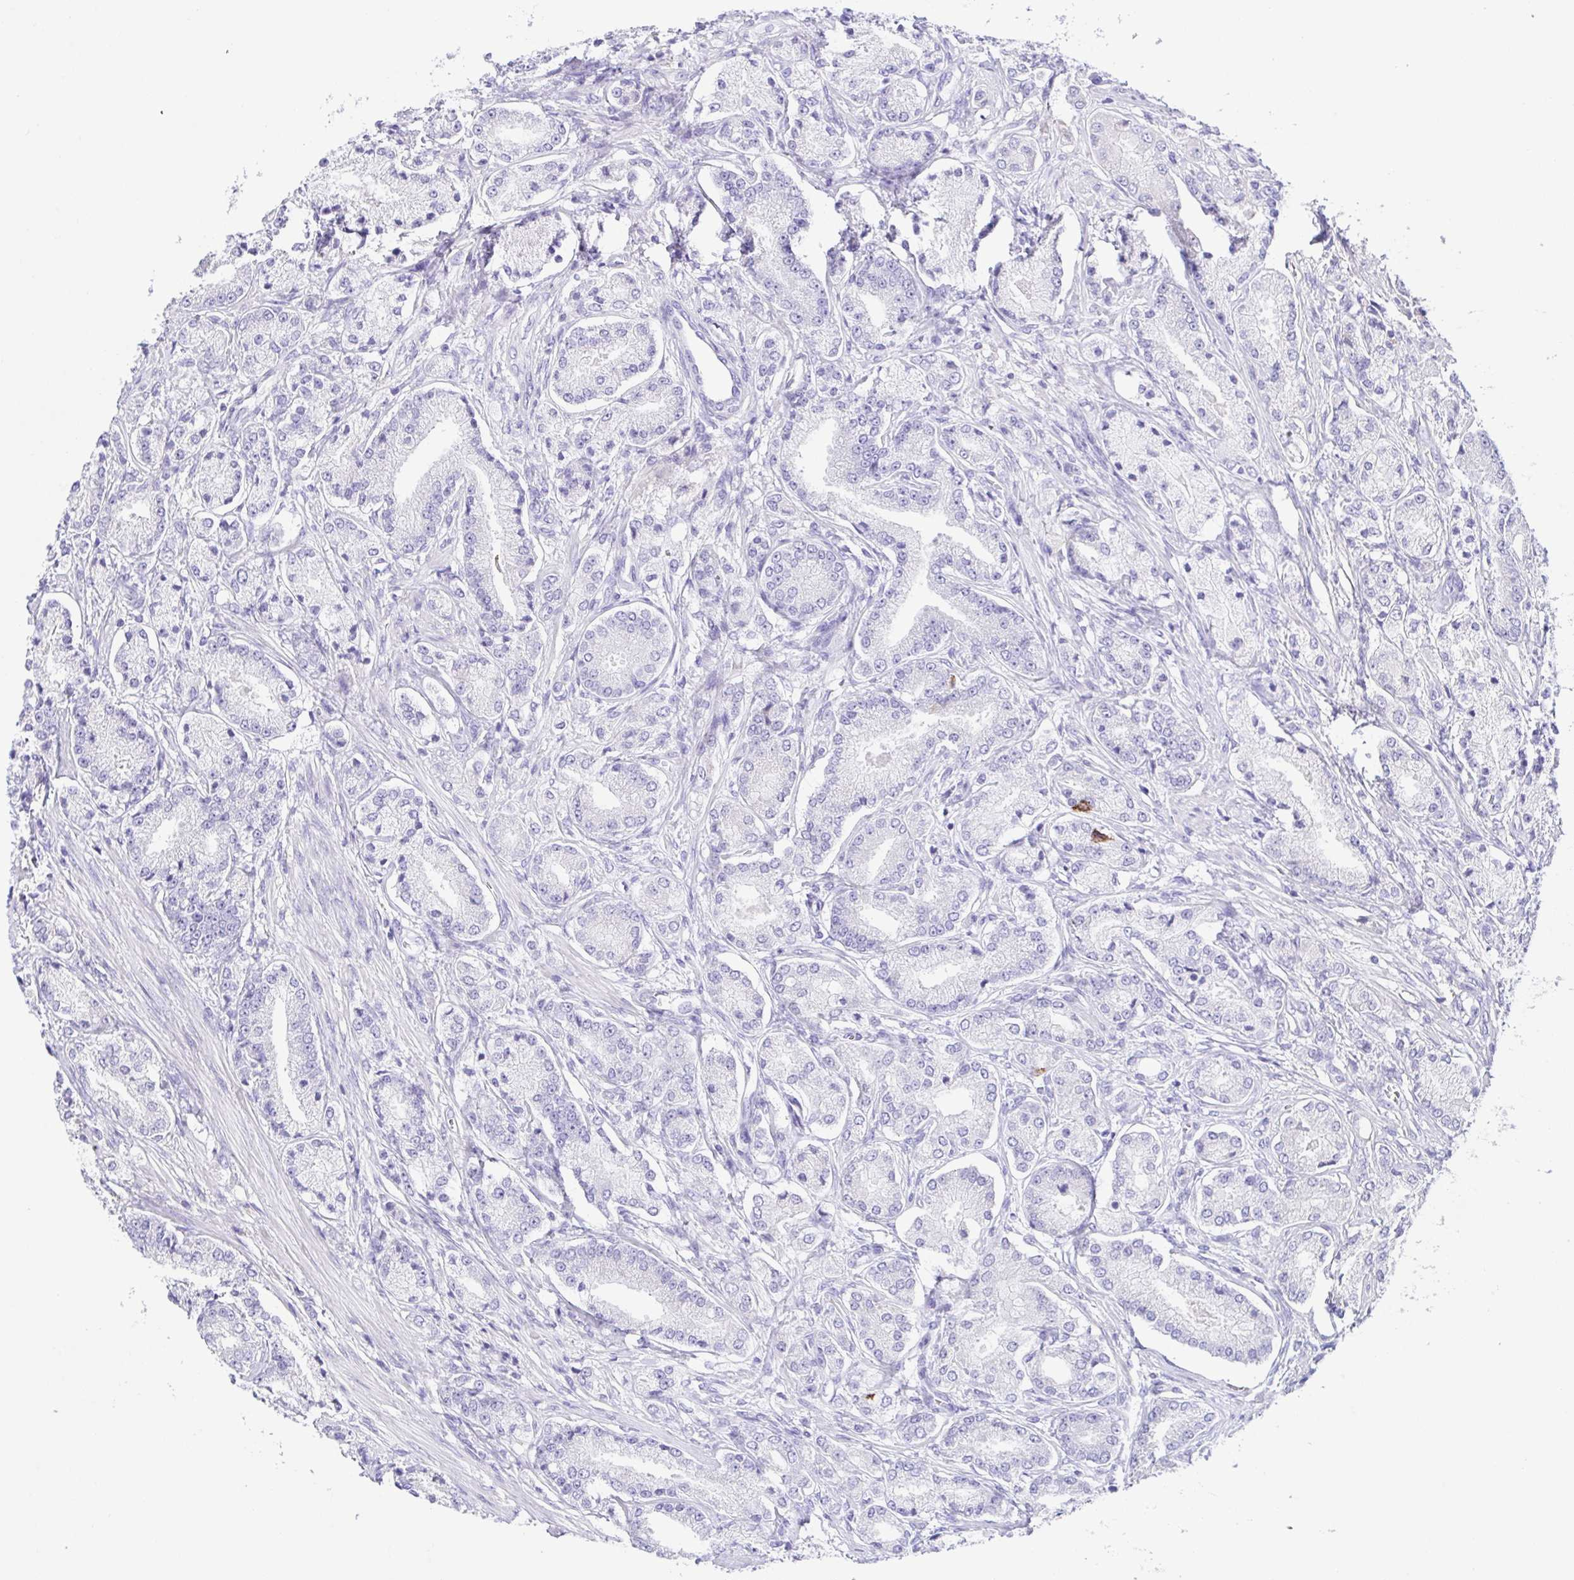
{"staining": {"intensity": "negative", "quantity": "none", "location": "none"}, "tissue": "prostate cancer", "cell_type": "Tumor cells", "image_type": "cancer", "snomed": [{"axis": "morphology", "description": "Adenocarcinoma, High grade"}, {"axis": "topography", "description": "Prostate and seminal vesicle, NOS"}], "caption": "Photomicrograph shows no protein expression in tumor cells of prostate cancer (adenocarcinoma (high-grade)) tissue.", "gene": "ARPP21", "patient": {"sex": "male", "age": 61}}